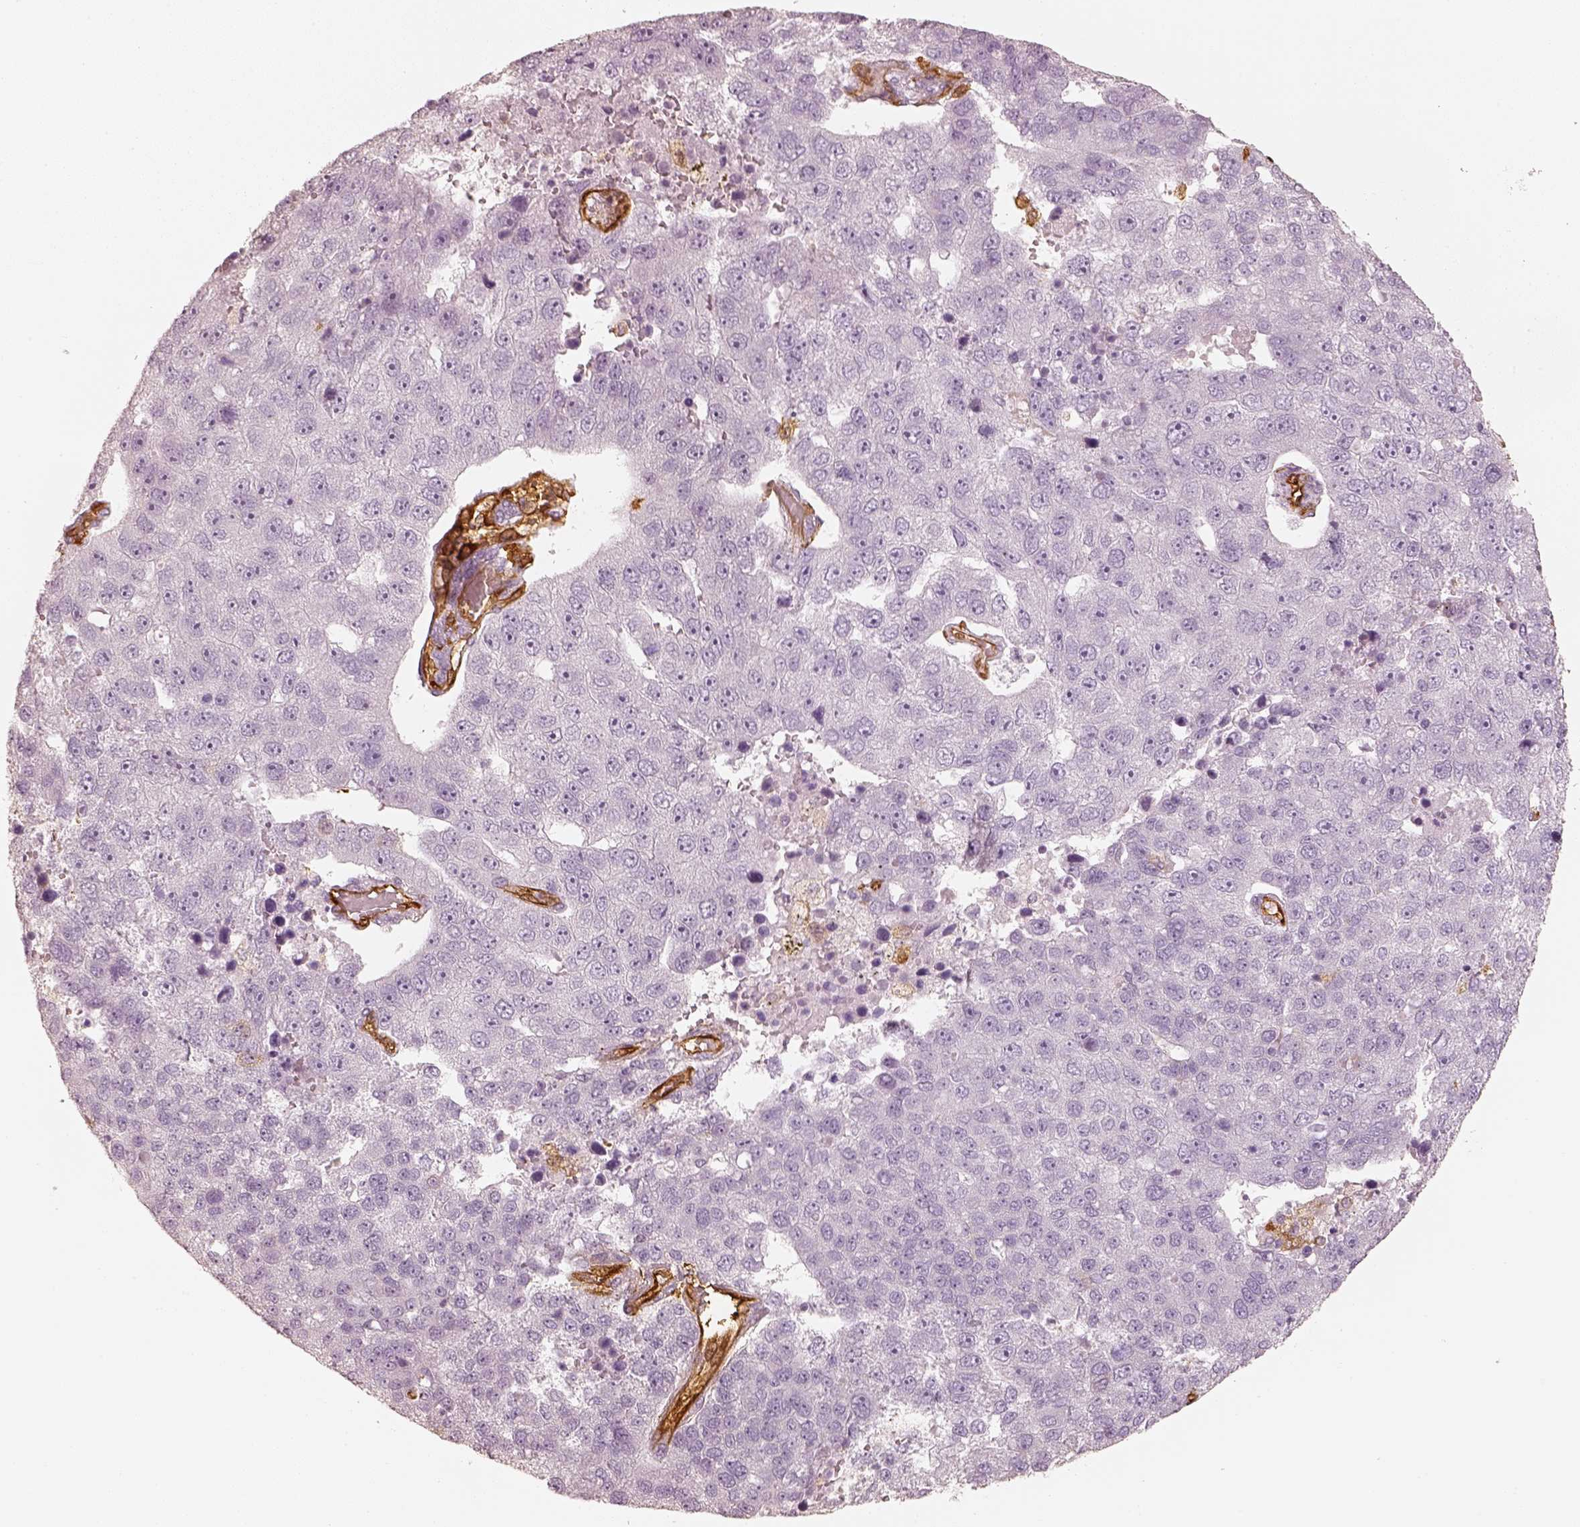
{"staining": {"intensity": "negative", "quantity": "none", "location": "none"}, "tissue": "pancreatic cancer", "cell_type": "Tumor cells", "image_type": "cancer", "snomed": [{"axis": "morphology", "description": "Adenocarcinoma, NOS"}, {"axis": "topography", "description": "Pancreas"}], "caption": "Image shows no protein staining in tumor cells of pancreatic cancer tissue. (DAB IHC with hematoxylin counter stain).", "gene": "FSCN1", "patient": {"sex": "female", "age": 61}}